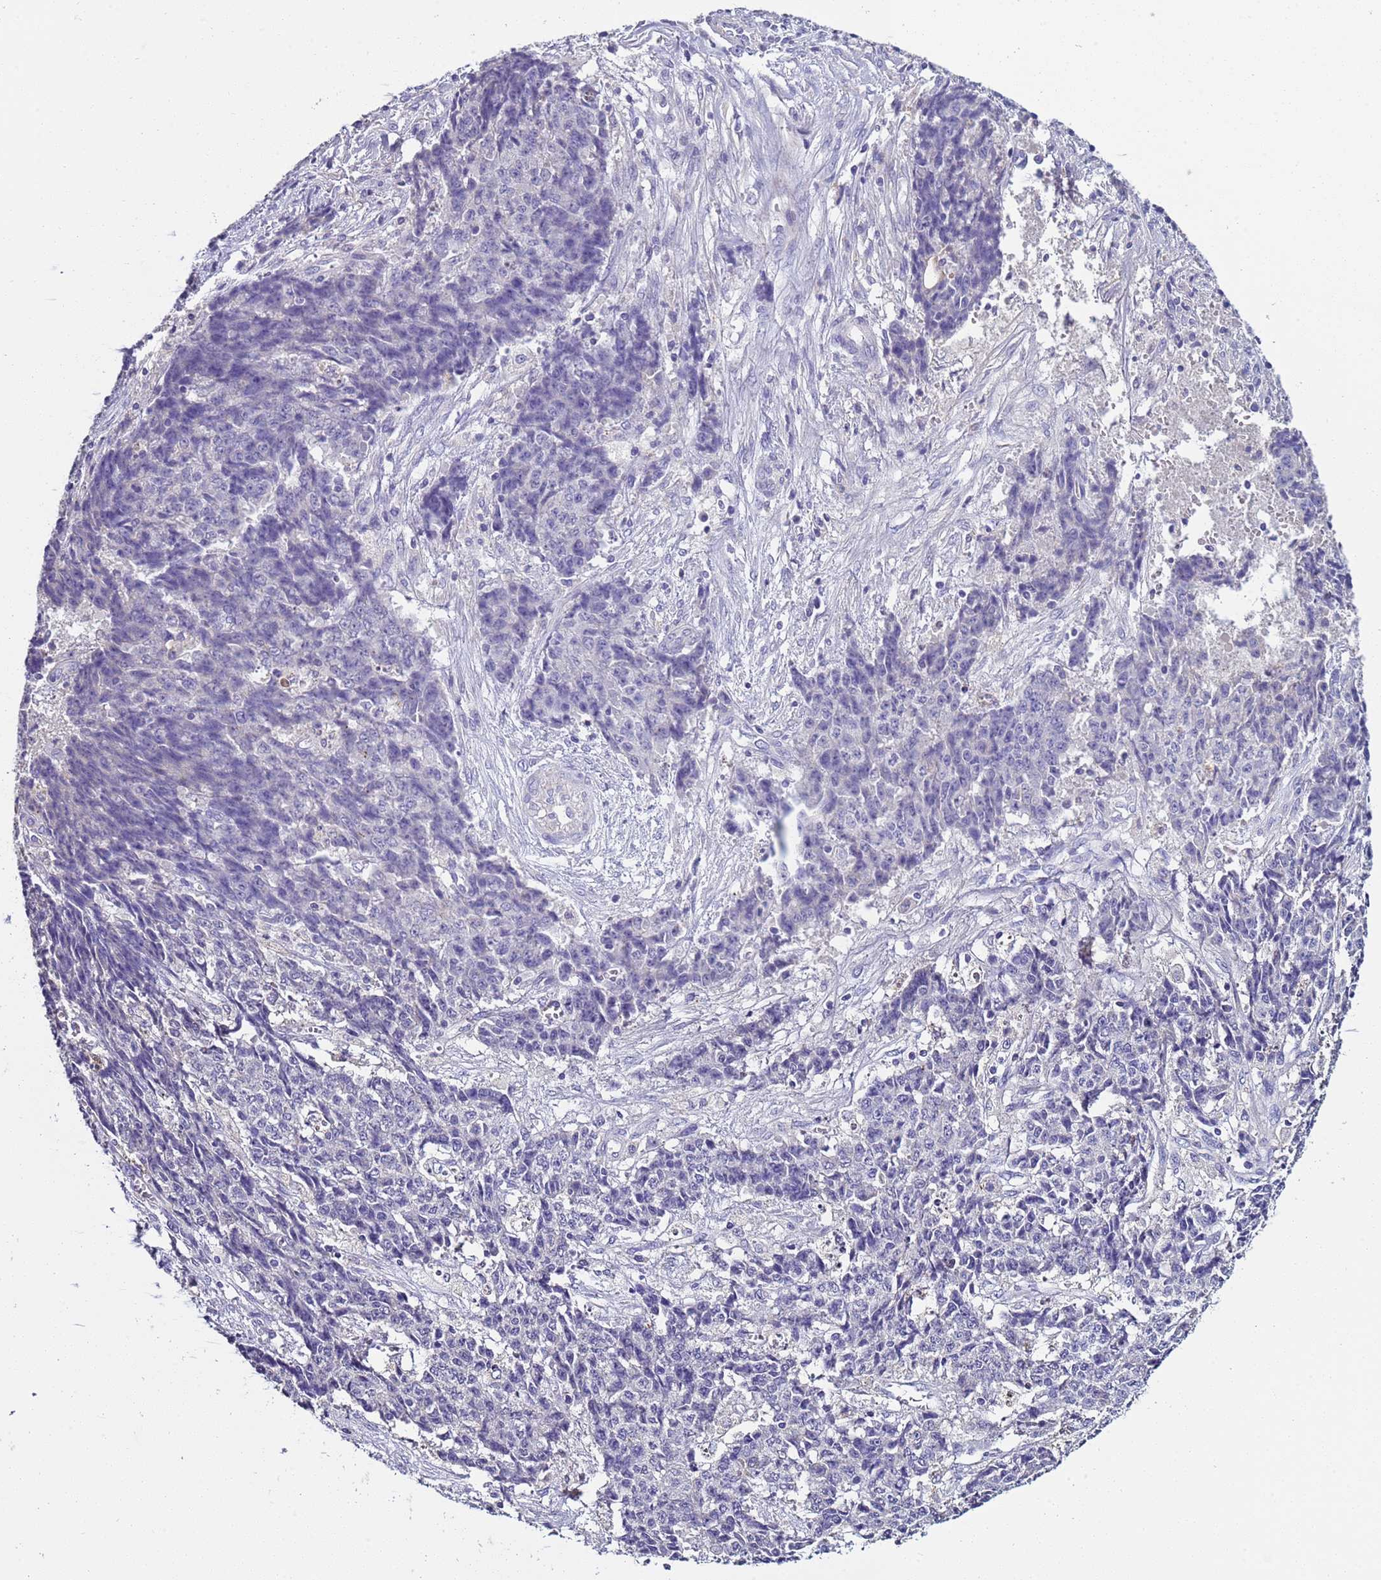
{"staining": {"intensity": "negative", "quantity": "none", "location": "none"}, "tissue": "ovarian cancer", "cell_type": "Tumor cells", "image_type": "cancer", "snomed": [{"axis": "morphology", "description": "Carcinoma, endometroid"}, {"axis": "topography", "description": "Ovary"}], "caption": "Immunohistochemistry (IHC) photomicrograph of neoplastic tissue: ovarian cancer (endometroid carcinoma) stained with DAB (3,3'-diaminobenzidine) displays no significant protein positivity in tumor cells. (DAB immunohistochemistry visualized using brightfield microscopy, high magnification).", "gene": "TRIM51", "patient": {"sex": "female", "age": 42}}